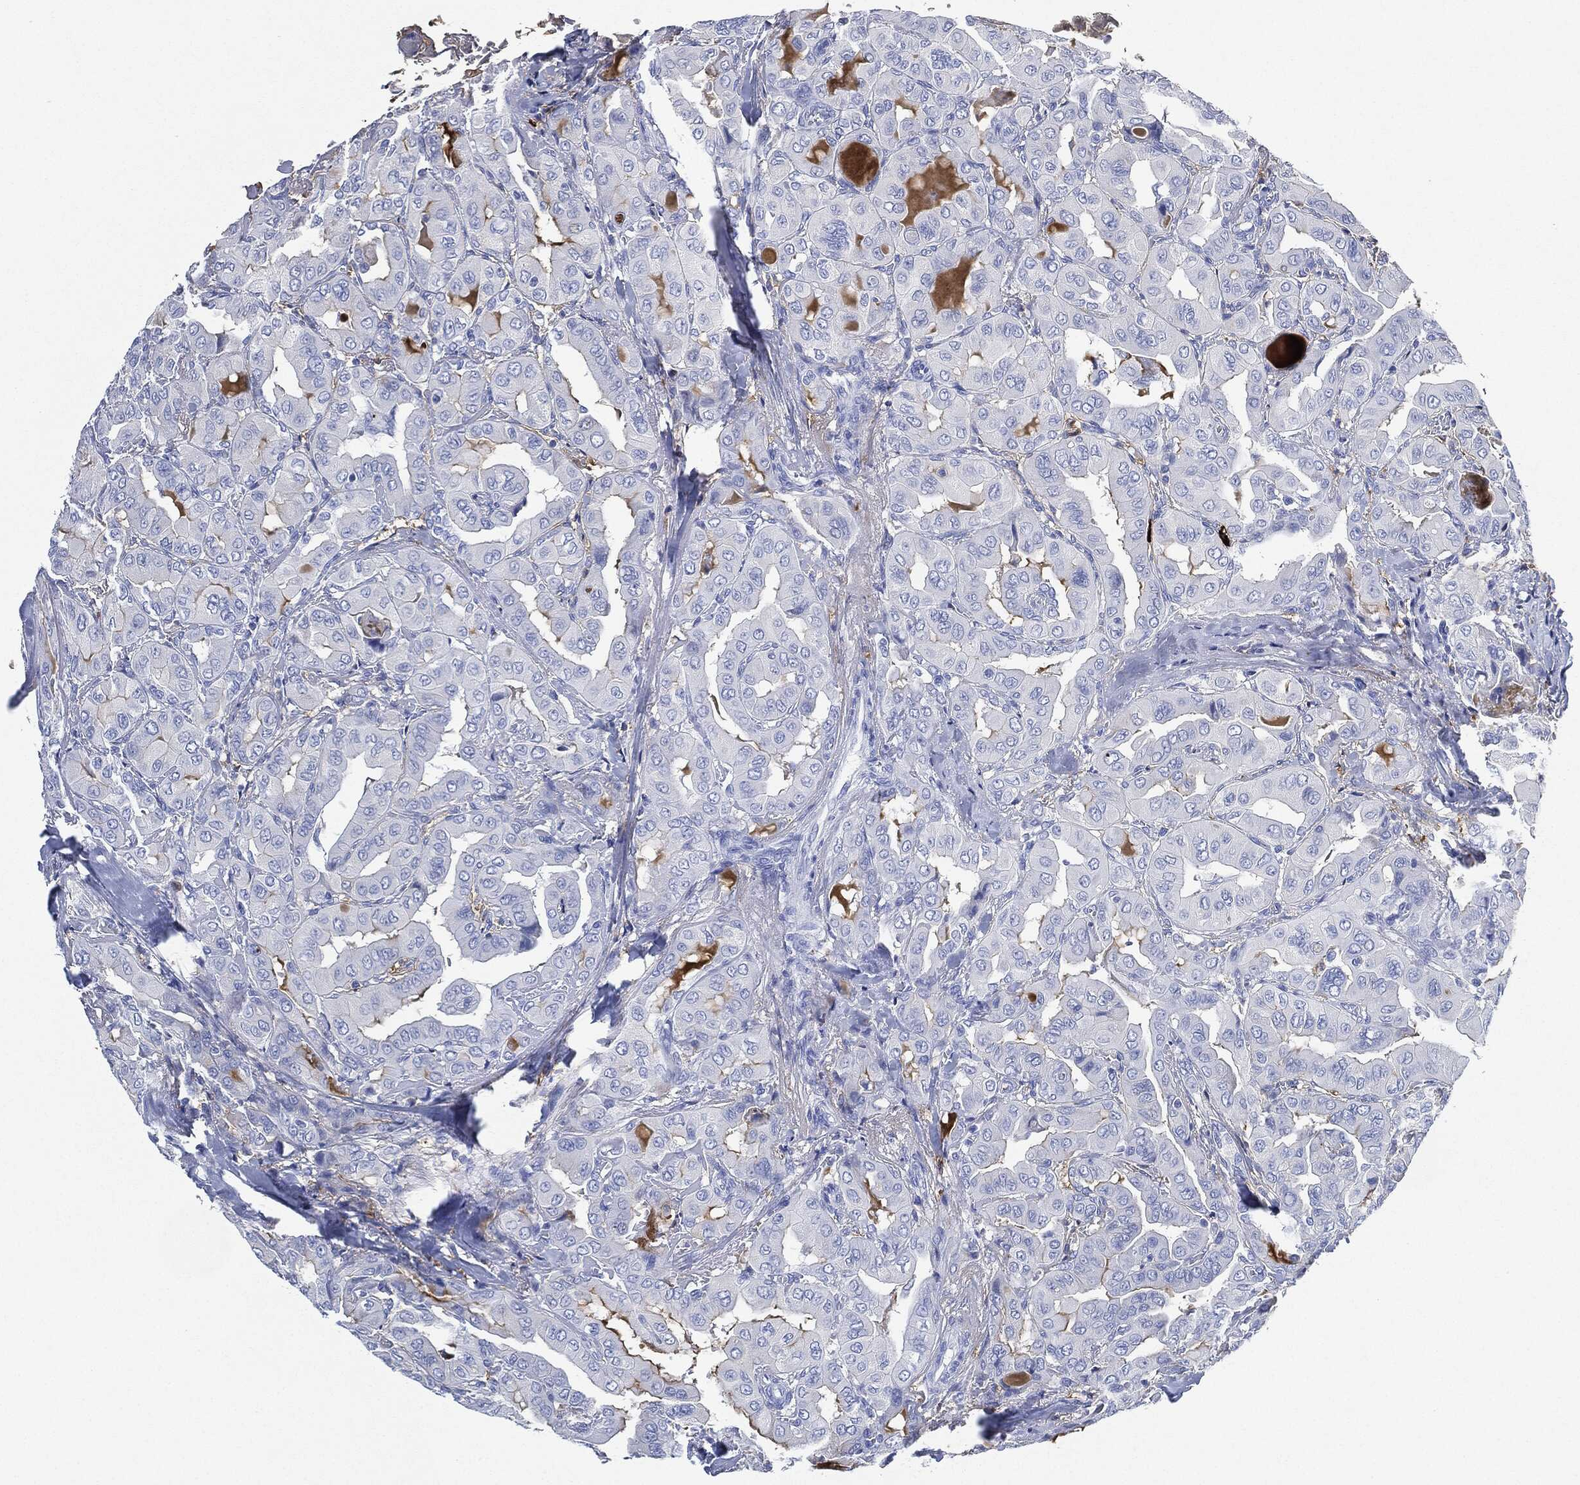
{"staining": {"intensity": "weak", "quantity": "<25%", "location": "cytoplasmic/membranous"}, "tissue": "thyroid cancer", "cell_type": "Tumor cells", "image_type": "cancer", "snomed": [{"axis": "morphology", "description": "Normal tissue, NOS"}, {"axis": "morphology", "description": "Papillary adenocarcinoma, NOS"}, {"axis": "topography", "description": "Thyroid gland"}], "caption": "IHC of papillary adenocarcinoma (thyroid) exhibits no staining in tumor cells.", "gene": "IGLV6-57", "patient": {"sex": "female", "age": 66}}